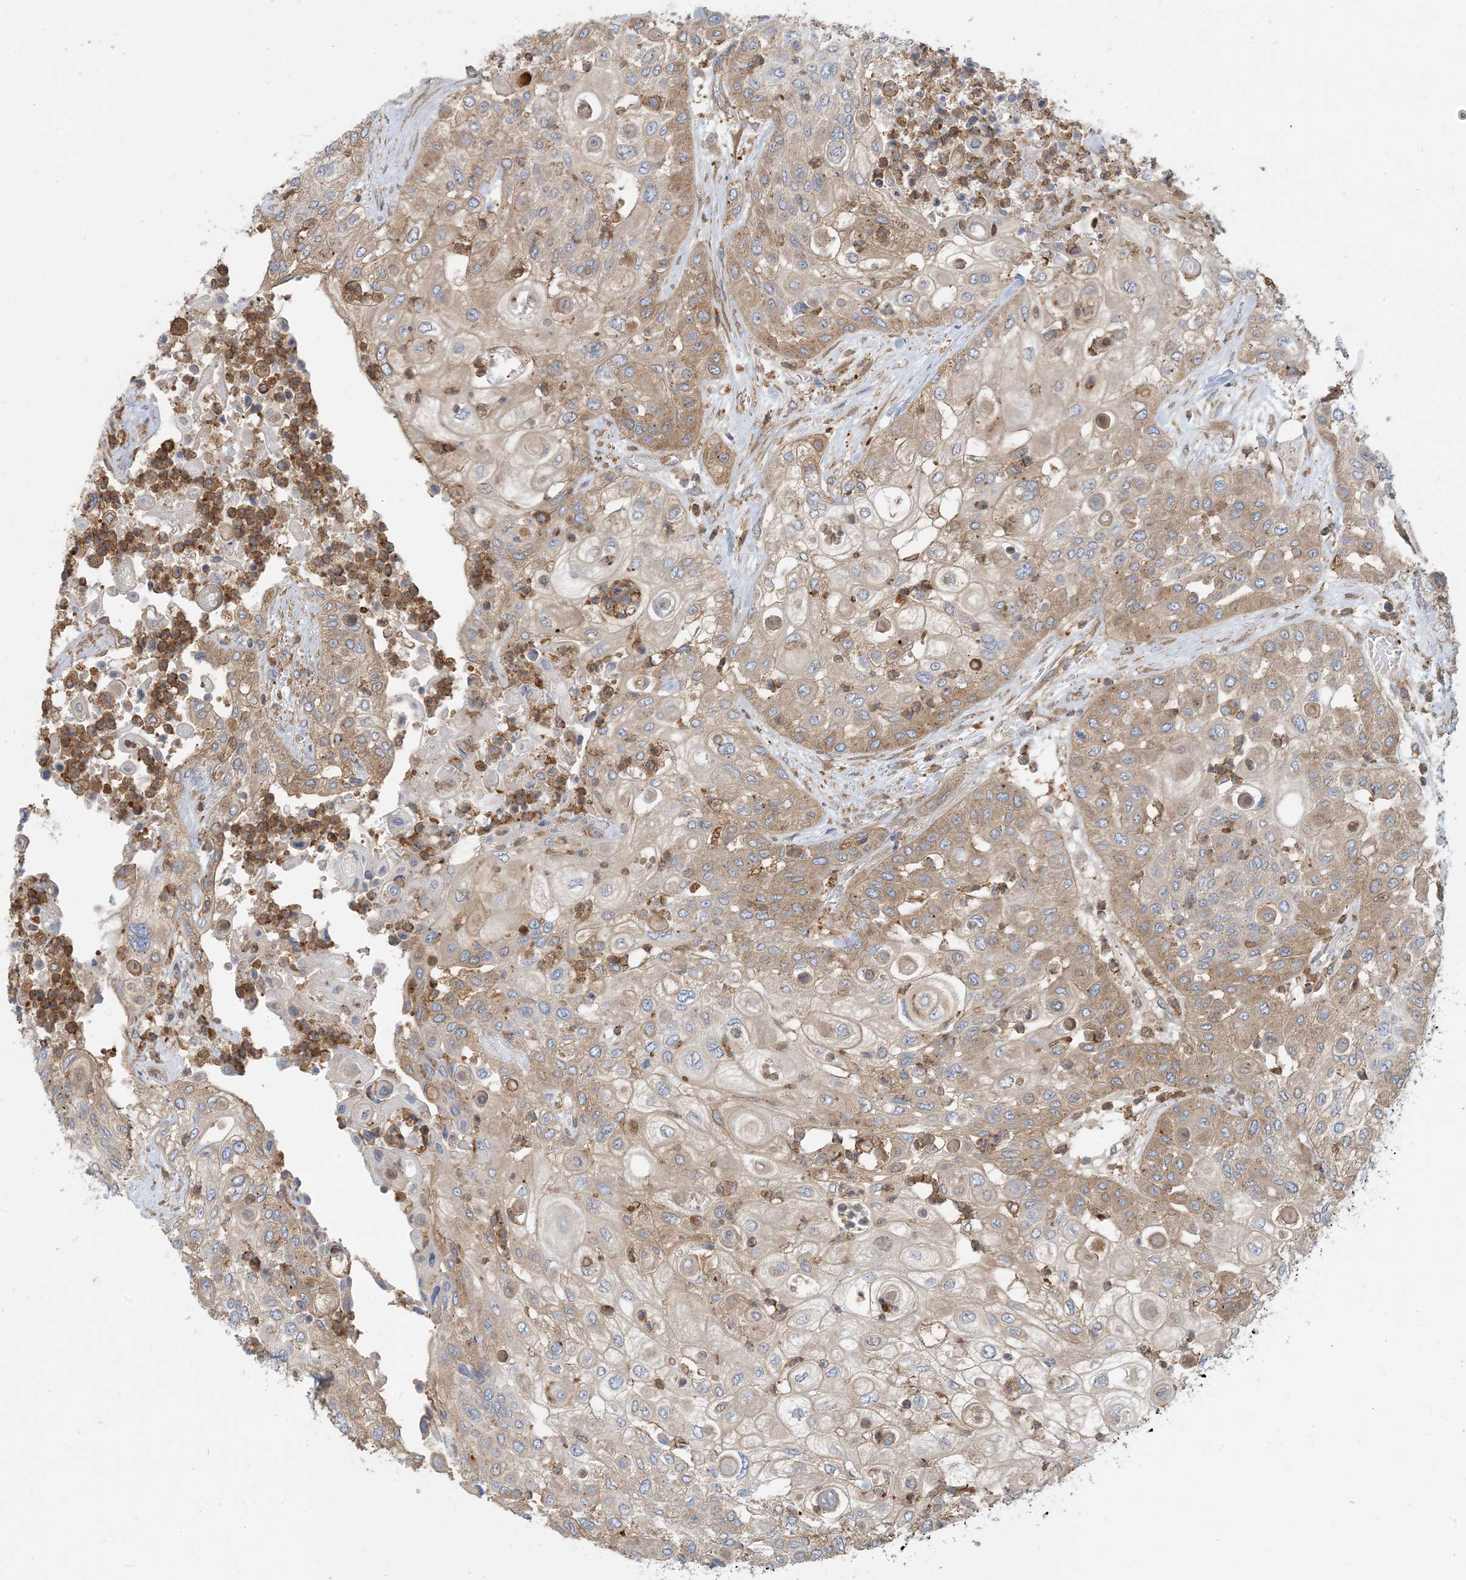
{"staining": {"intensity": "moderate", "quantity": ">75%", "location": "cytoplasmic/membranous"}, "tissue": "urothelial cancer", "cell_type": "Tumor cells", "image_type": "cancer", "snomed": [{"axis": "morphology", "description": "Urothelial carcinoma, High grade"}, {"axis": "topography", "description": "Urinary bladder"}], "caption": "Urothelial cancer stained with DAB (3,3'-diaminobenzidine) IHC exhibits medium levels of moderate cytoplasmic/membranous positivity in approximately >75% of tumor cells.", "gene": "SFMBT2", "patient": {"sex": "female", "age": 79}}